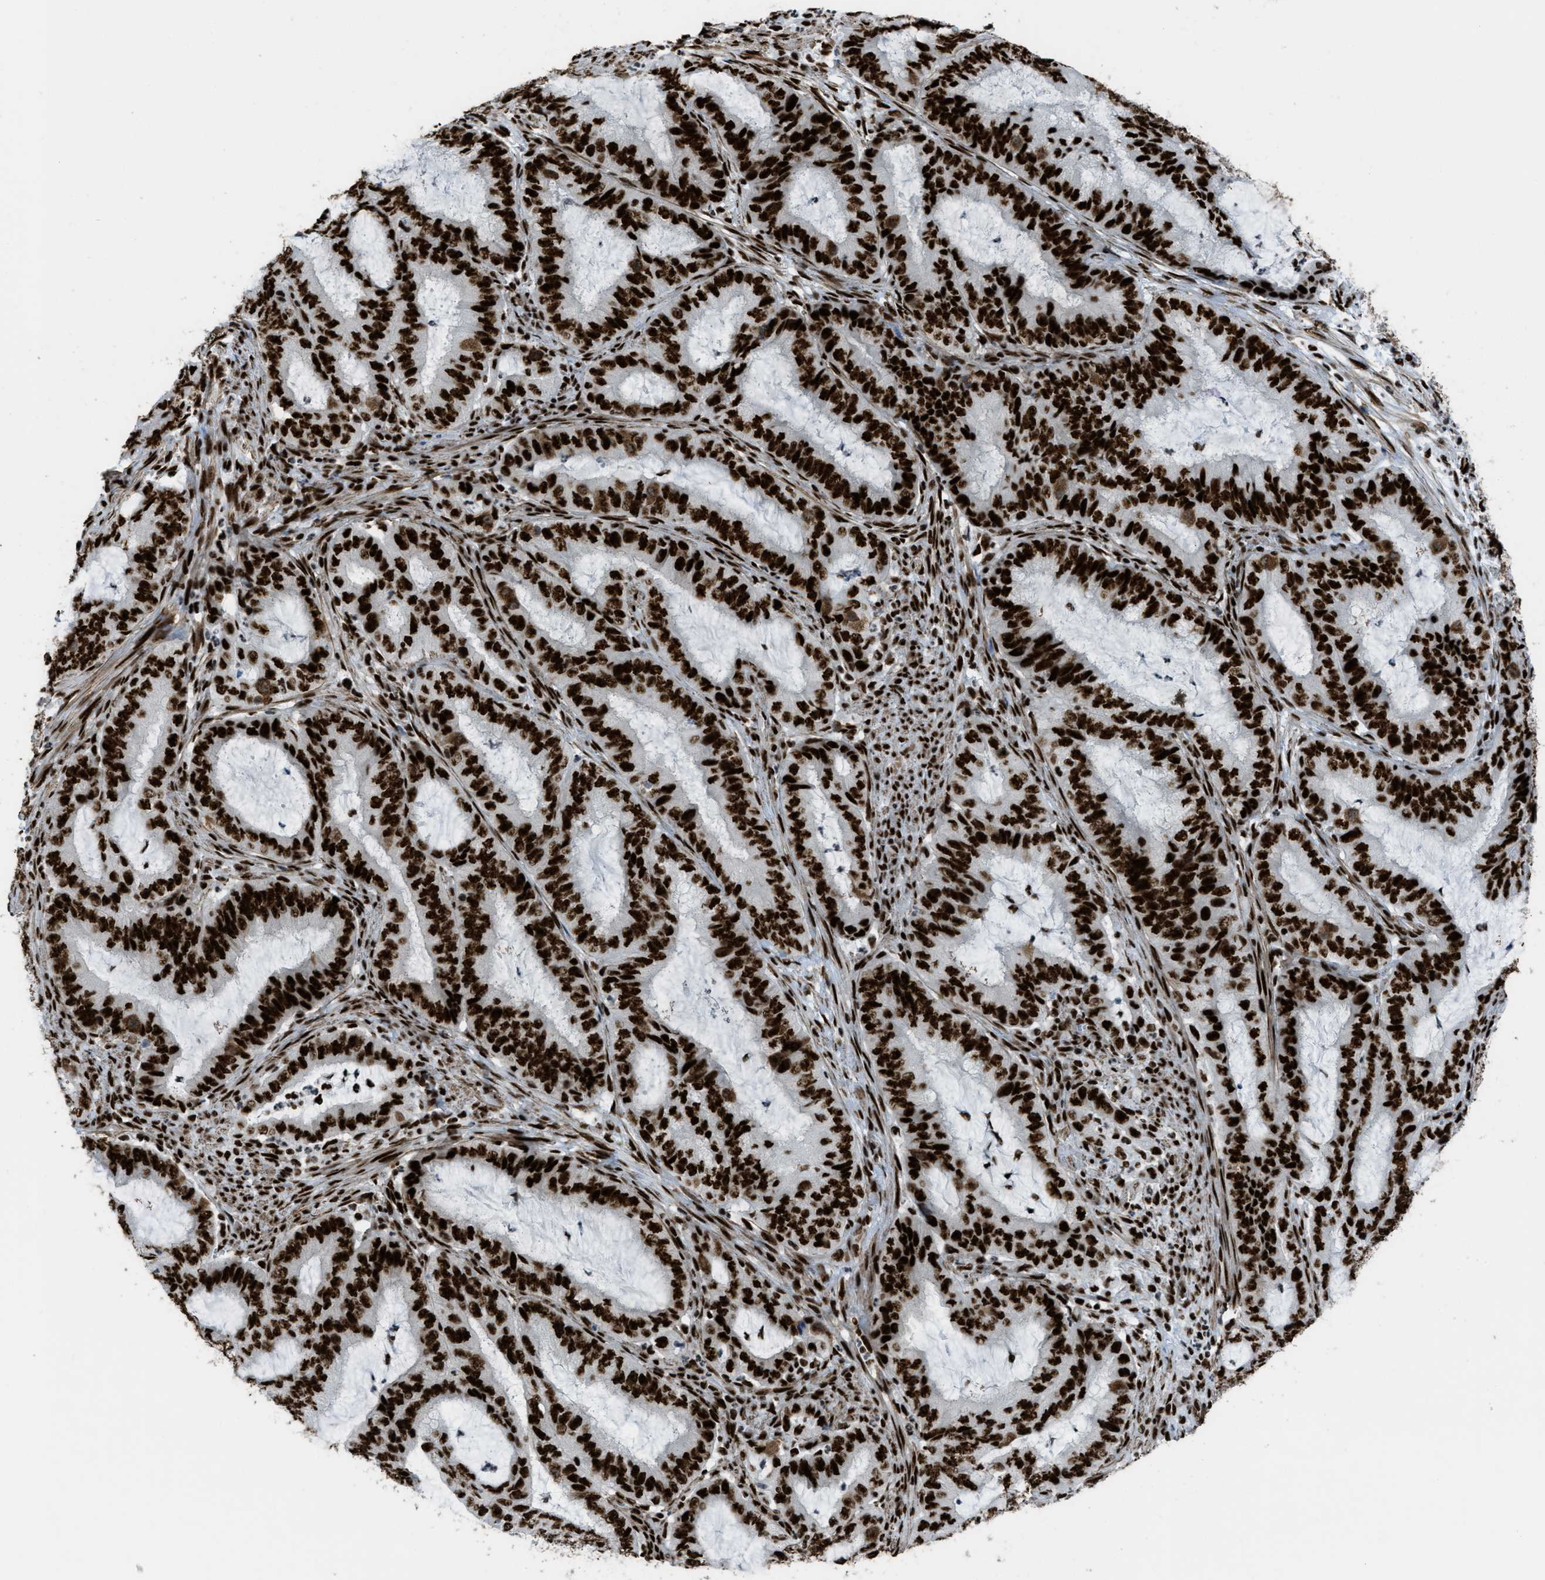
{"staining": {"intensity": "strong", "quantity": ">75%", "location": "nuclear"}, "tissue": "endometrial cancer", "cell_type": "Tumor cells", "image_type": "cancer", "snomed": [{"axis": "morphology", "description": "Adenocarcinoma, NOS"}, {"axis": "topography", "description": "Endometrium"}], "caption": "Brown immunohistochemical staining in human adenocarcinoma (endometrial) shows strong nuclear staining in about >75% of tumor cells.", "gene": "ZNF207", "patient": {"sex": "female", "age": 70}}